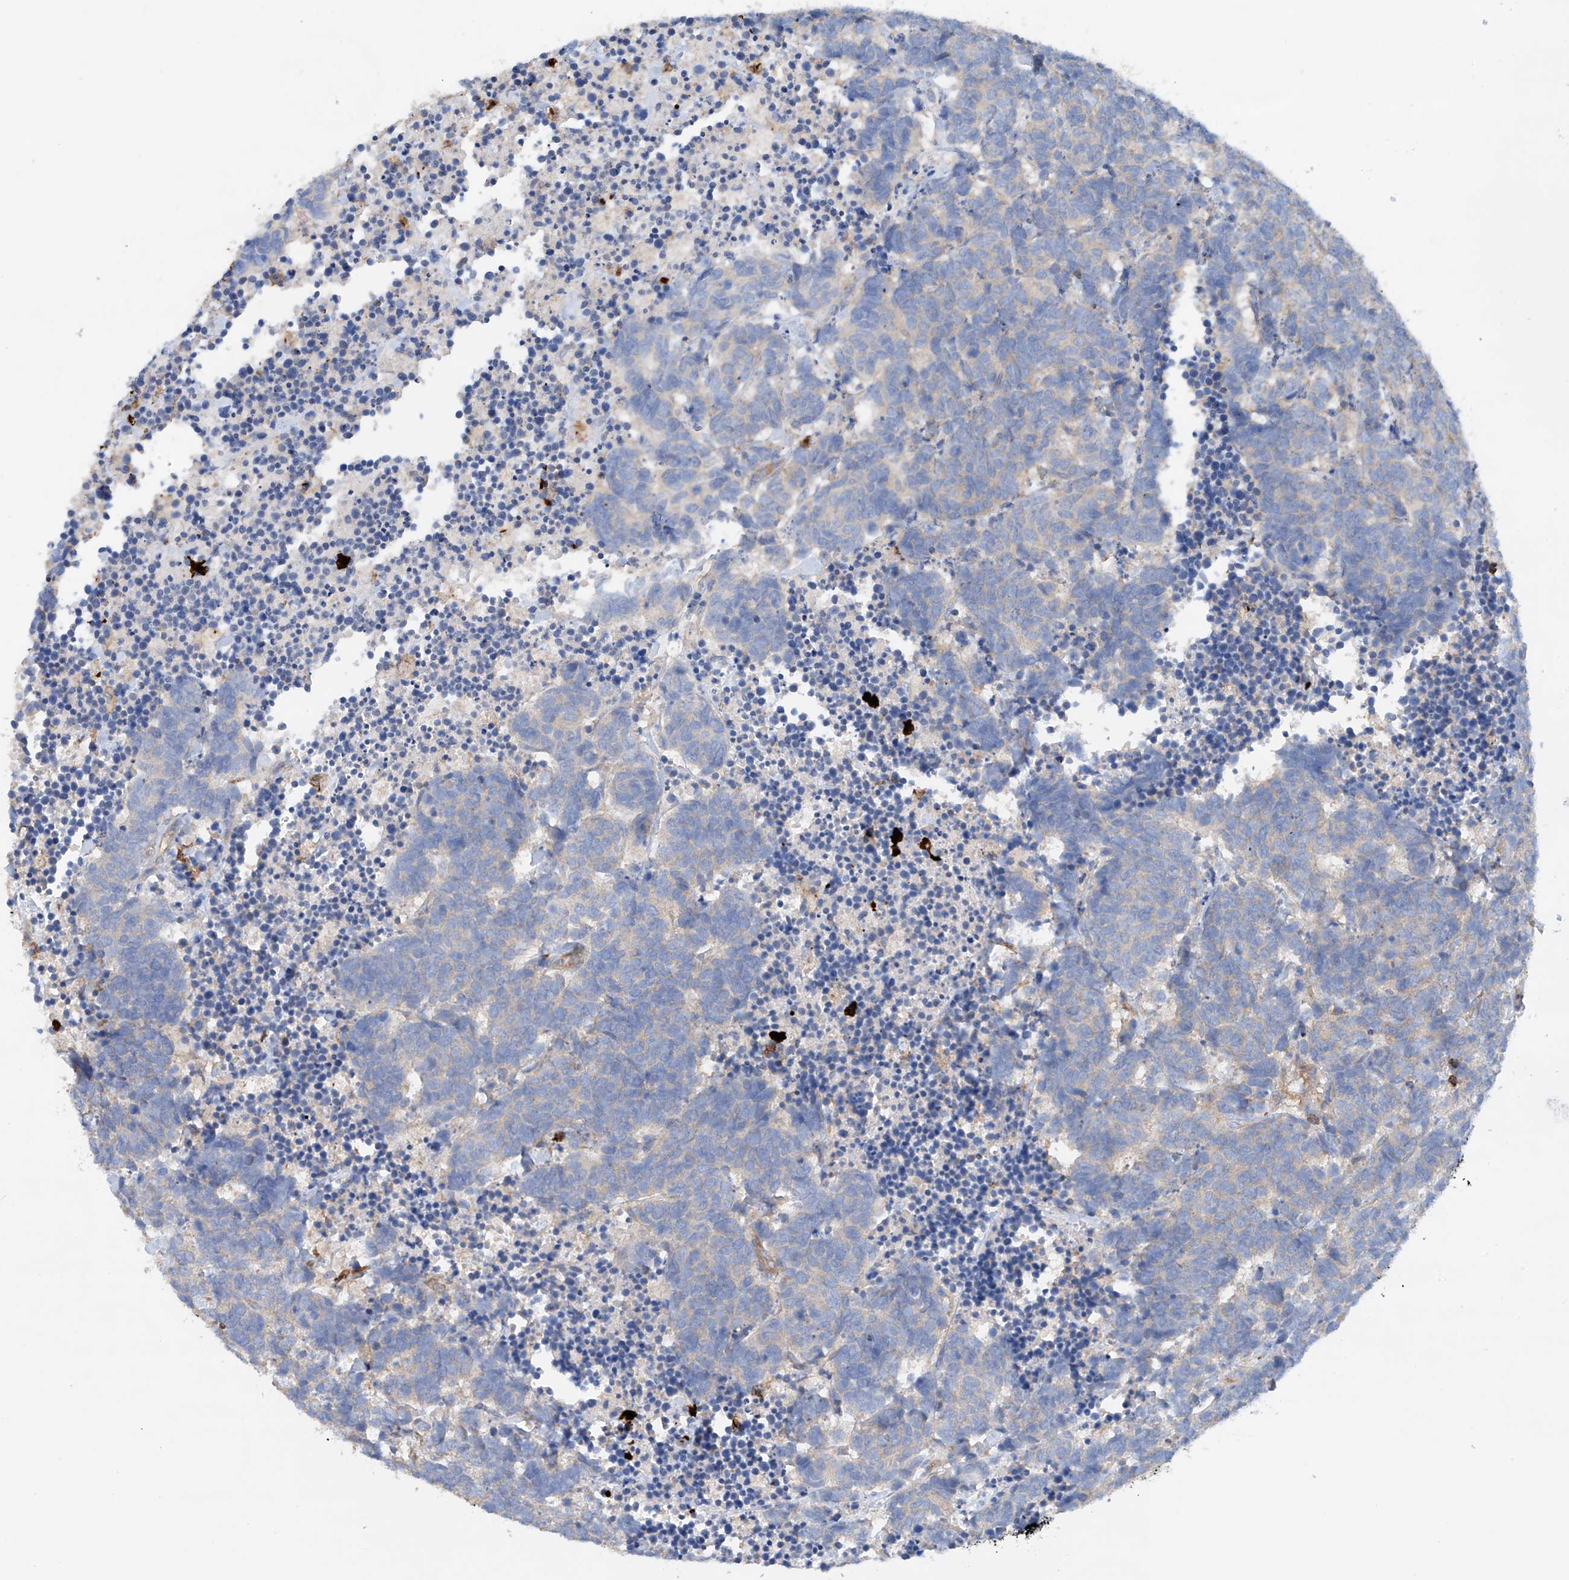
{"staining": {"intensity": "negative", "quantity": "none", "location": "none"}, "tissue": "carcinoid", "cell_type": "Tumor cells", "image_type": "cancer", "snomed": [{"axis": "morphology", "description": "Carcinoma, NOS"}, {"axis": "morphology", "description": "Carcinoid, malignant, NOS"}, {"axis": "topography", "description": "Urinary bladder"}], "caption": "Photomicrograph shows no protein staining in tumor cells of malignant carcinoid tissue.", "gene": "PHACTR2", "patient": {"sex": "male", "age": 57}}